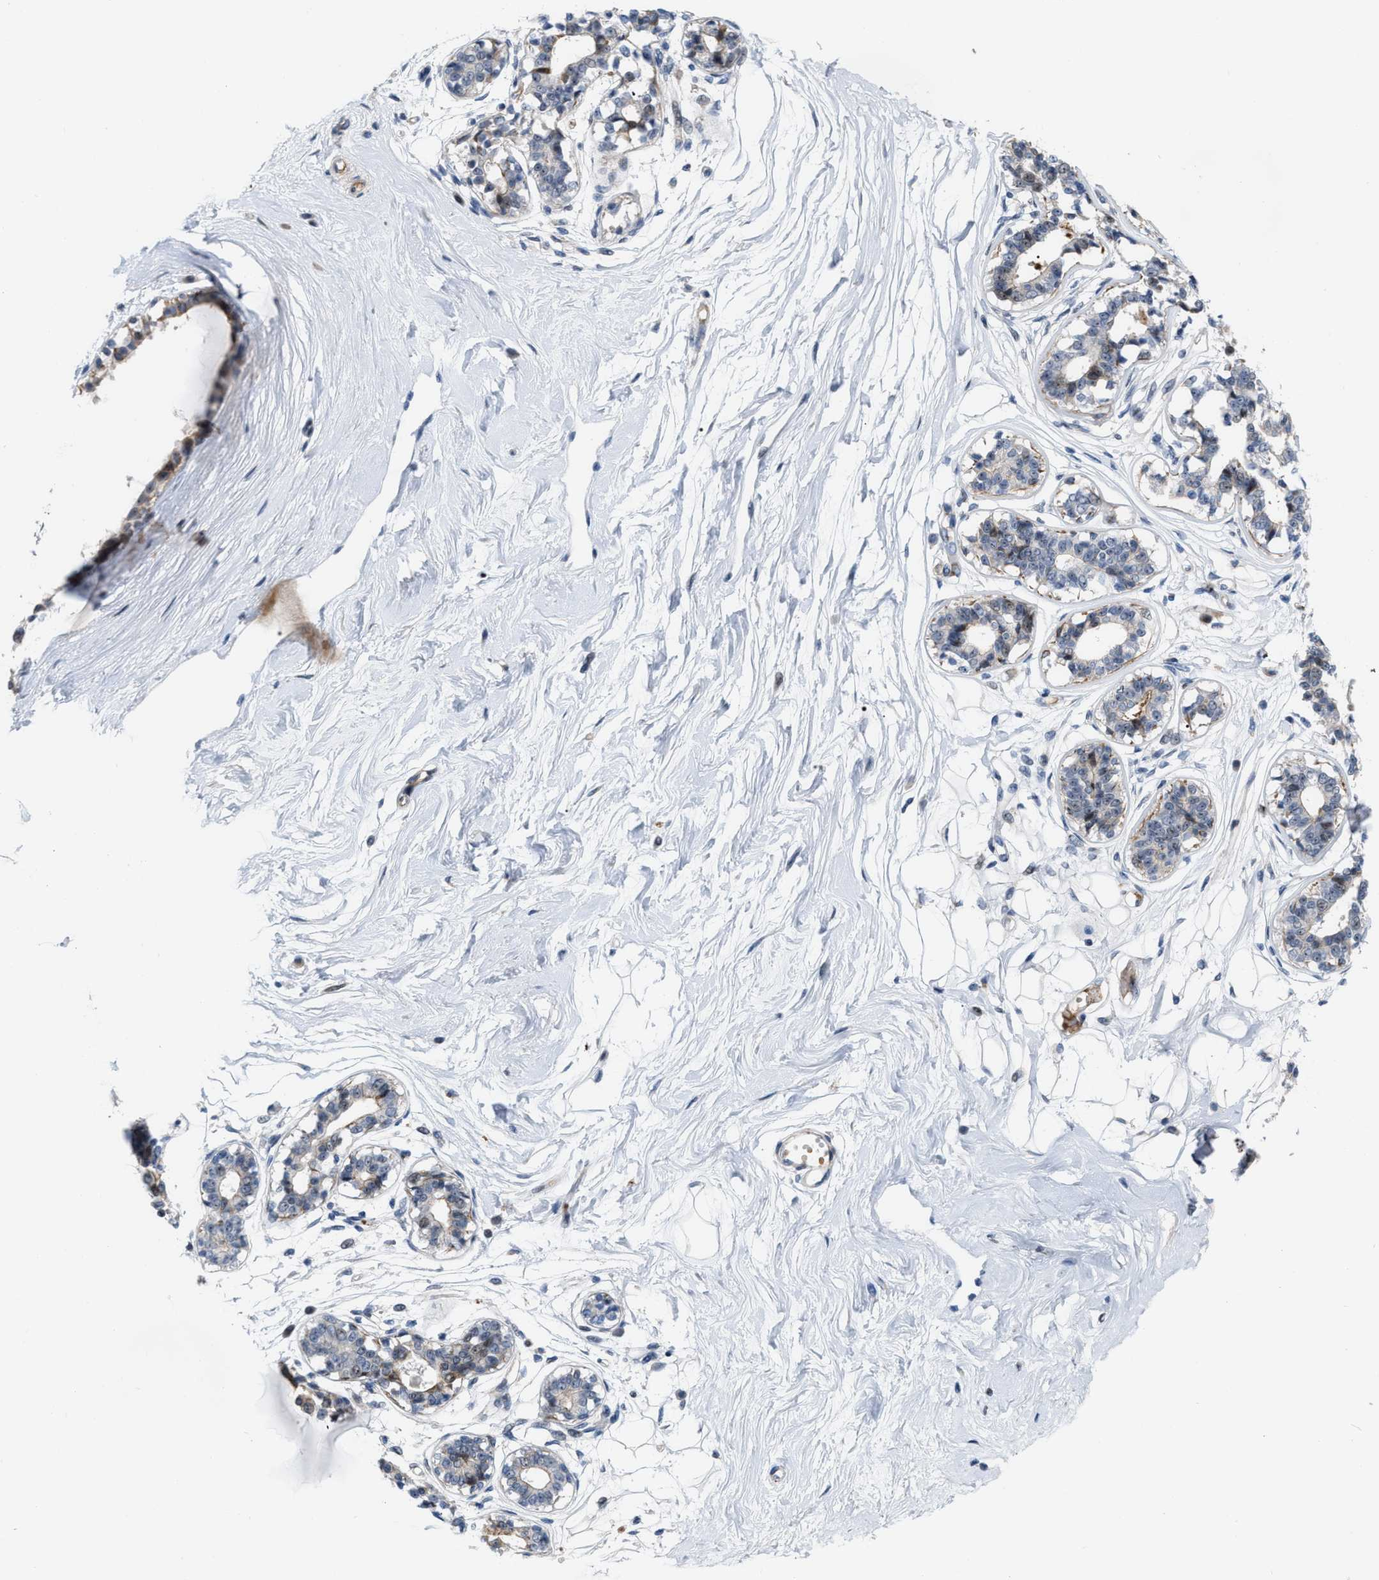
{"staining": {"intensity": "negative", "quantity": "none", "location": "none"}, "tissue": "breast", "cell_type": "Adipocytes", "image_type": "normal", "snomed": [{"axis": "morphology", "description": "Normal tissue, NOS"}, {"axis": "topography", "description": "Breast"}], "caption": "A micrograph of breast stained for a protein shows no brown staining in adipocytes. Brightfield microscopy of IHC stained with DAB (3,3'-diaminobenzidine) (brown) and hematoxylin (blue), captured at high magnification.", "gene": "POLR1F", "patient": {"sex": "female", "age": 45}}